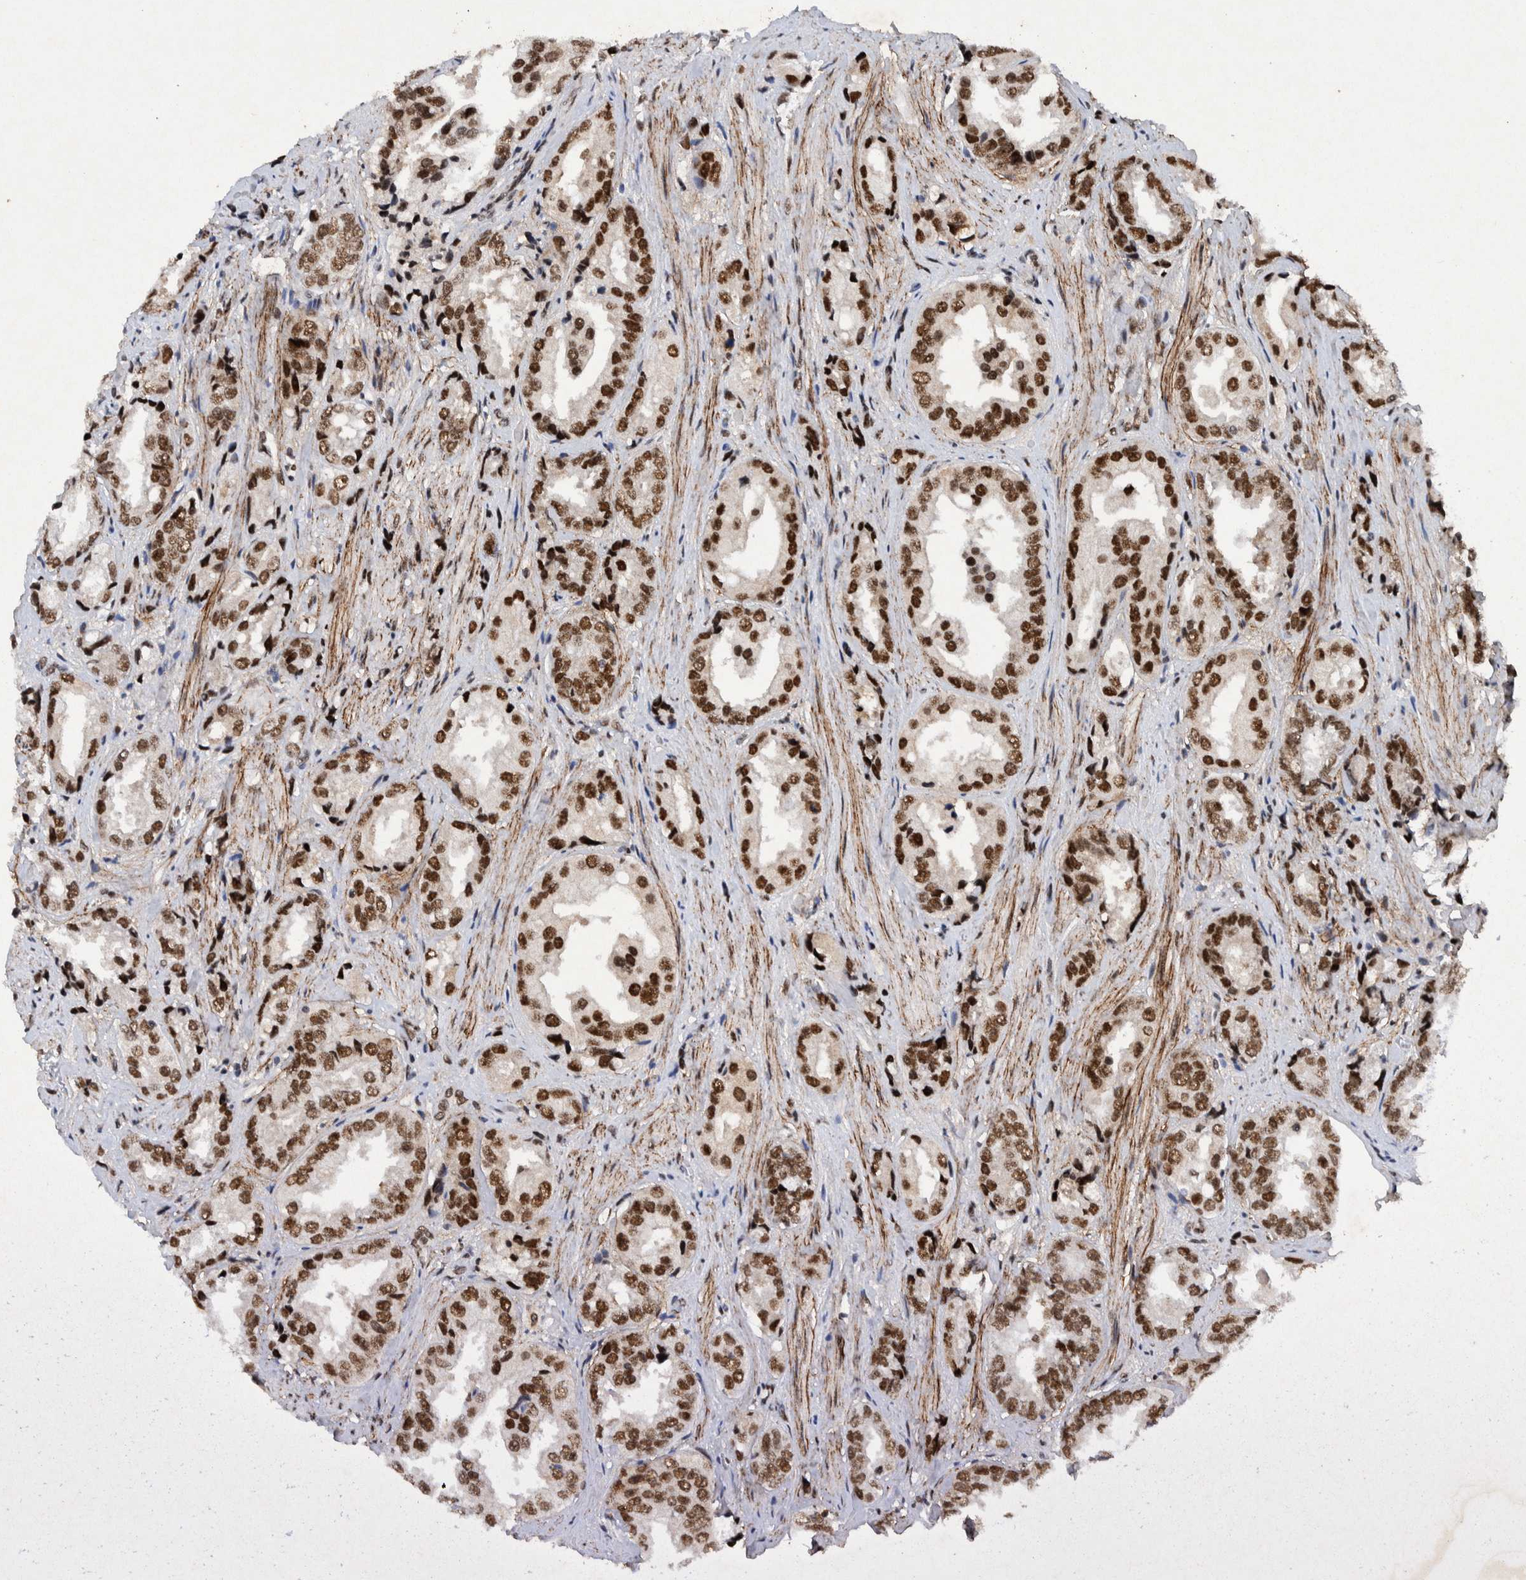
{"staining": {"intensity": "strong", "quantity": ">75%", "location": "nuclear"}, "tissue": "prostate cancer", "cell_type": "Tumor cells", "image_type": "cancer", "snomed": [{"axis": "morphology", "description": "Adenocarcinoma, High grade"}, {"axis": "topography", "description": "Prostate"}], "caption": "Protein expression analysis of human prostate cancer (high-grade adenocarcinoma) reveals strong nuclear staining in about >75% of tumor cells. (DAB = brown stain, brightfield microscopy at high magnification).", "gene": "TAF10", "patient": {"sex": "male", "age": 61}}